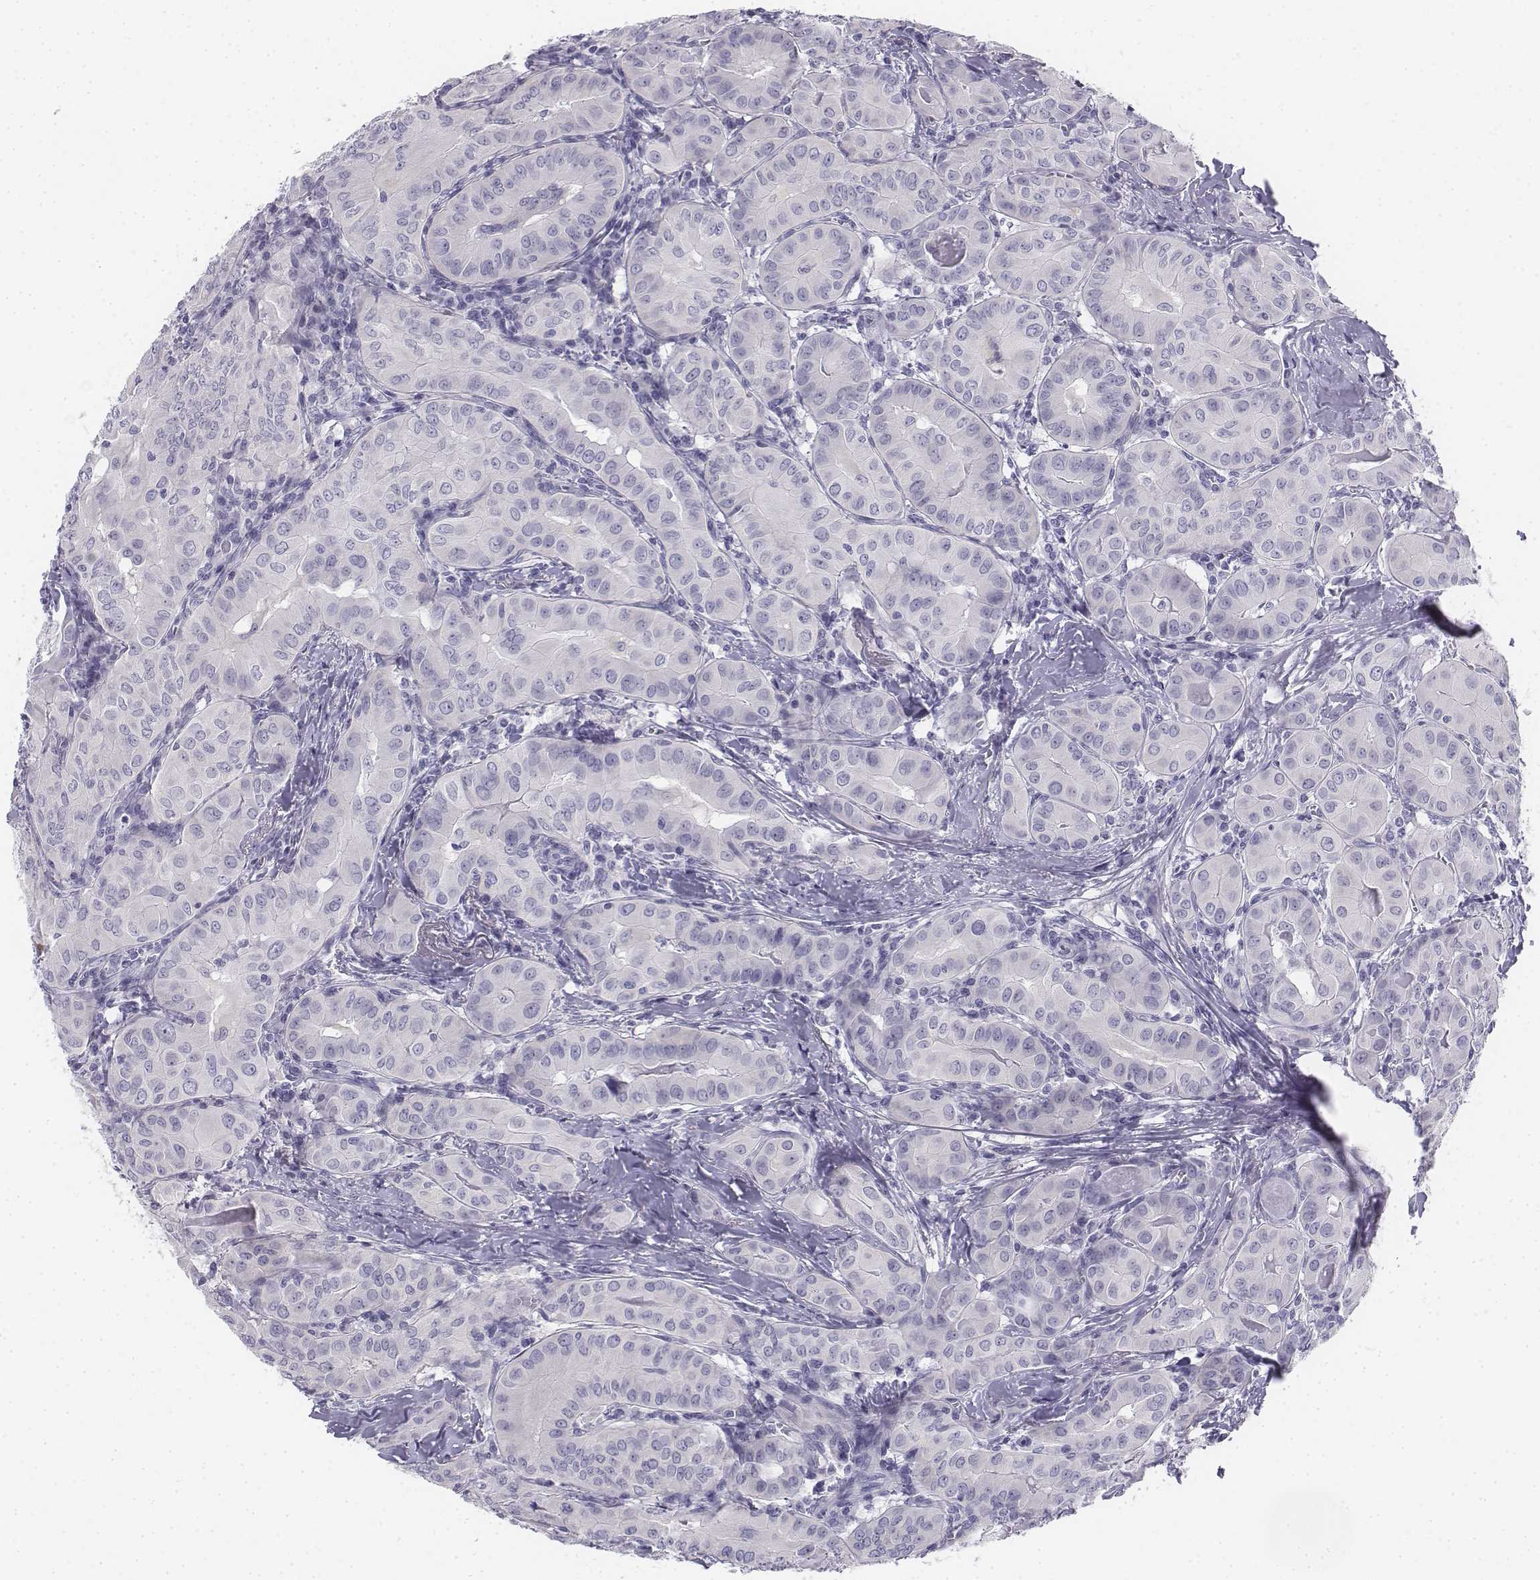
{"staining": {"intensity": "negative", "quantity": "none", "location": "none"}, "tissue": "thyroid cancer", "cell_type": "Tumor cells", "image_type": "cancer", "snomed": [{"axis": "morphology", "description": "Papillary adenocarcinoma, NOS"}, {"axis": "topography", "description": "Thyroid gland"}], "caption": "An immunohistochemistry histopathology image of papillary adenocarcinoma (thyroid) is shown. There is no staining in tumor cells of papillary adenocarcinoma (thyroid).", "gene": "TH", "patient": {"sex": "female", "age": 37}}